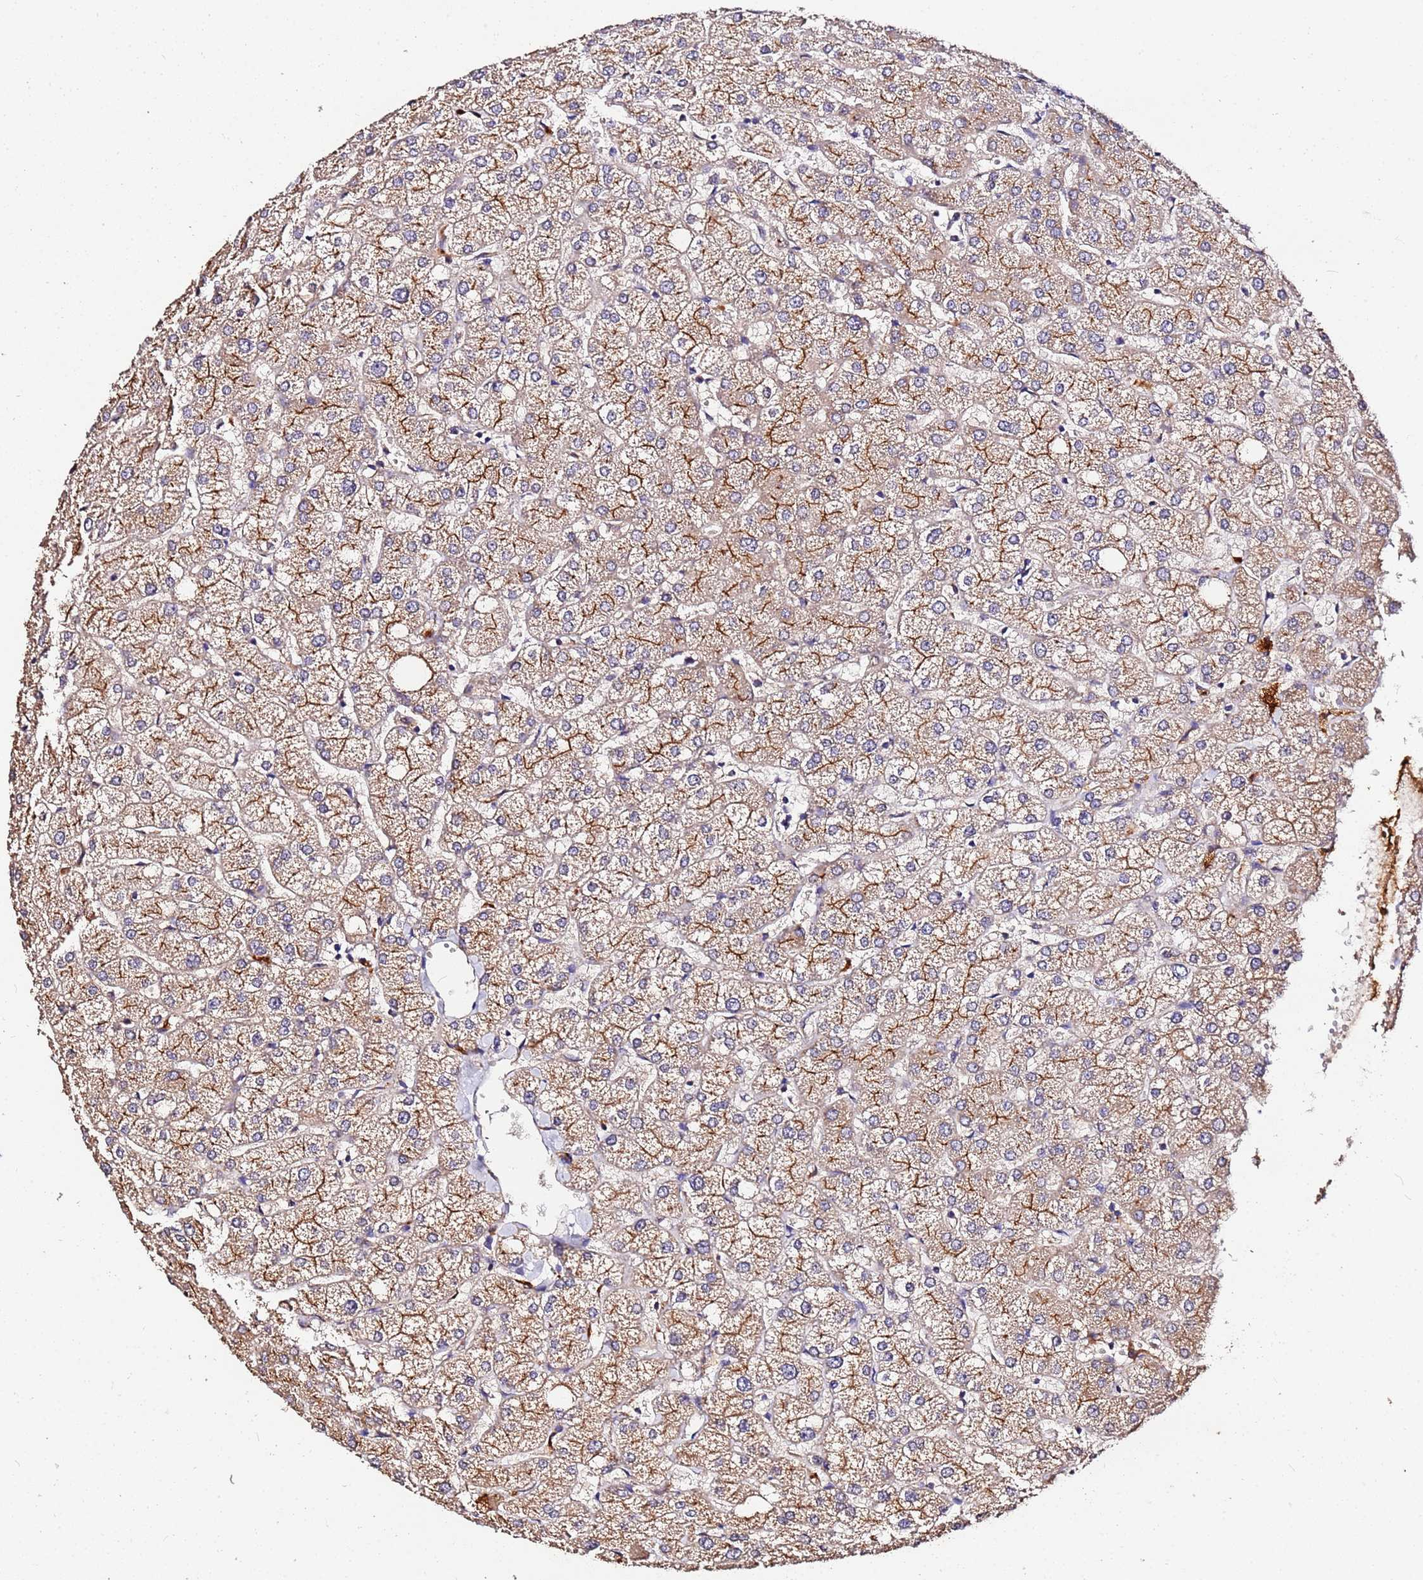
{"staining": {"intensity": "negative", "quantity": "none", "location": "none"}, "tissue": "liver", "cell_type": "Cholangiocytes", "image_type": "normal", "snomed": [{"axis": "morphology", "description": "Normal tissue, NOS"}, {"axis": "topography", "description": "Liver"}], "caption": "A photomicrograph of human liver is negative for staining in cholangiocytes. (DAB (3,3'-diaminobenzidine) immunohistochemistry (IHC) with hematoxylin counter stain).", "gene": "MTERF1", "patient": {"sex": "female", "age": 54}}